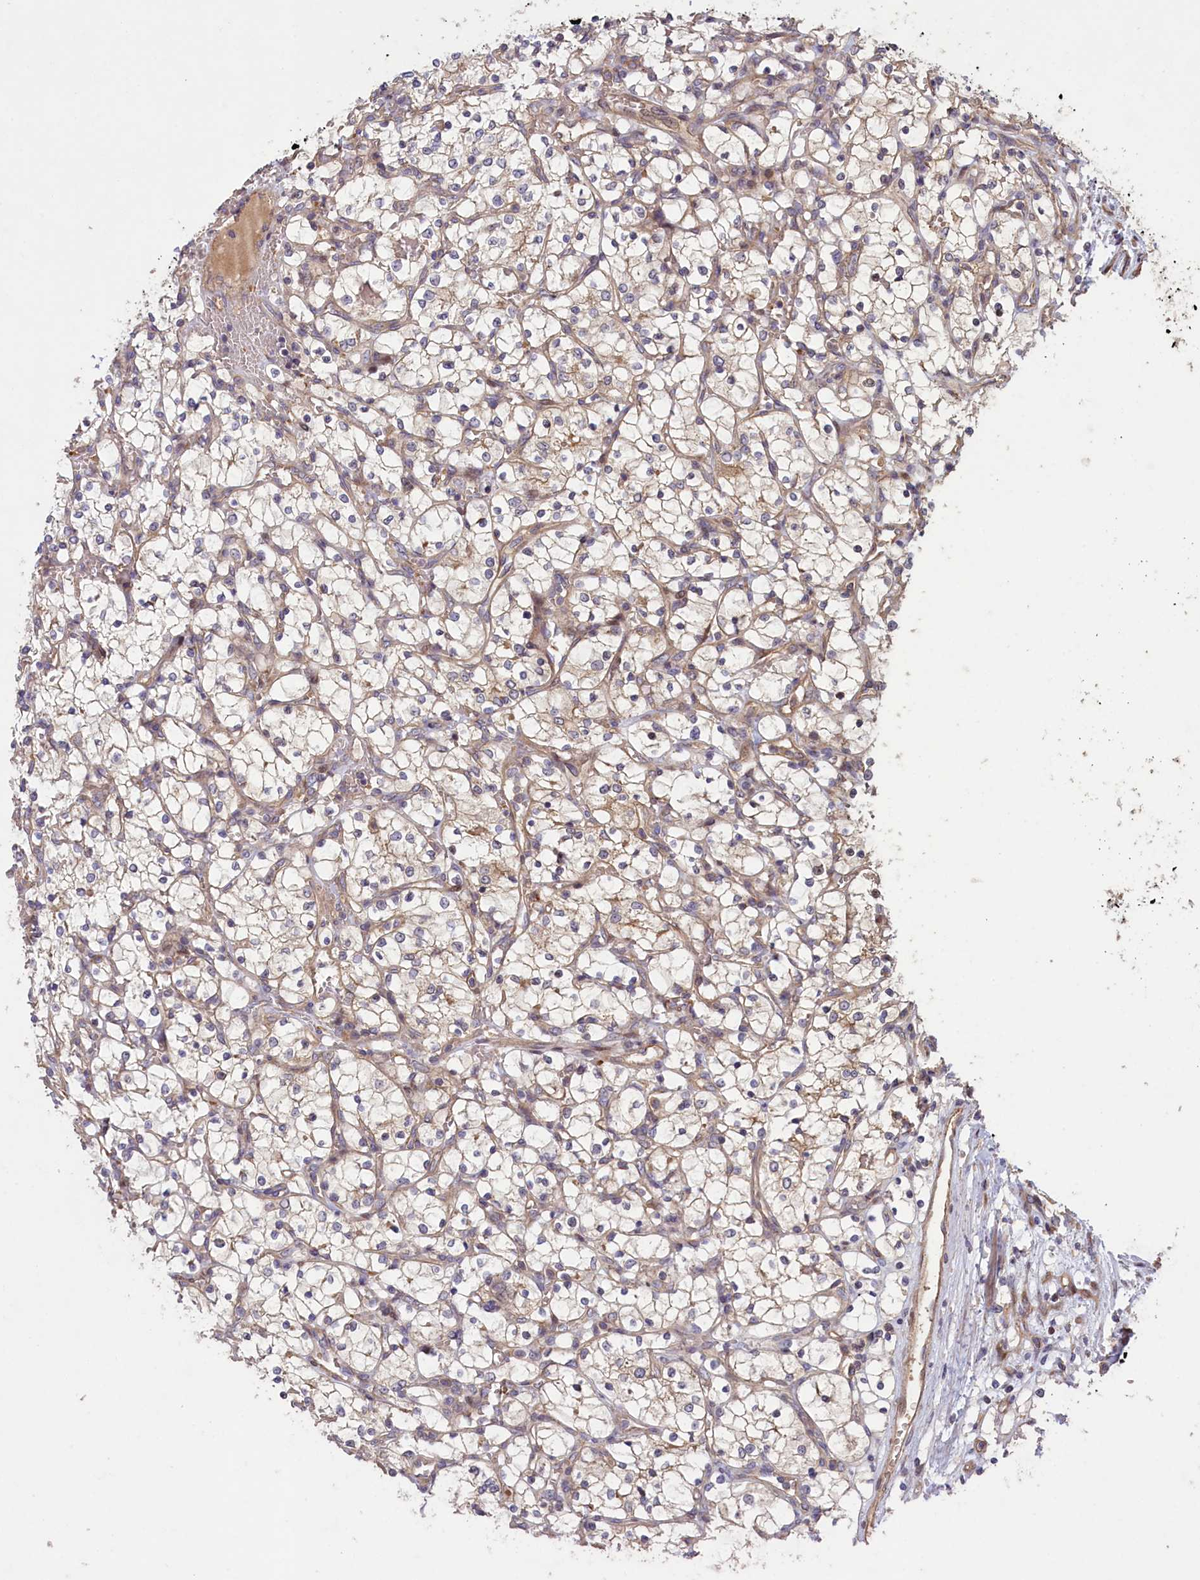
{"staining": {"intensity": "weak", "quantity": "25%-75%", "location": "cytoplasmic/membranous"}, "tissue": "renal cancer", "cell_type": "Tumor cells", "image_type": "cancer", "snomed": [{"axis": "morphology", "description": "Adenocarcinoma, NOS"}, {"axis": "topography", "description": "Kidney"}], "caption": "DAB immunohistochemical staining of human renal cancer displays weak cytoplasmic/membranous protein expression in approximately 25%-75% of tumor cells.", "gene": "CIAO2B", "patient": {"sex": "female", "age": 69}}